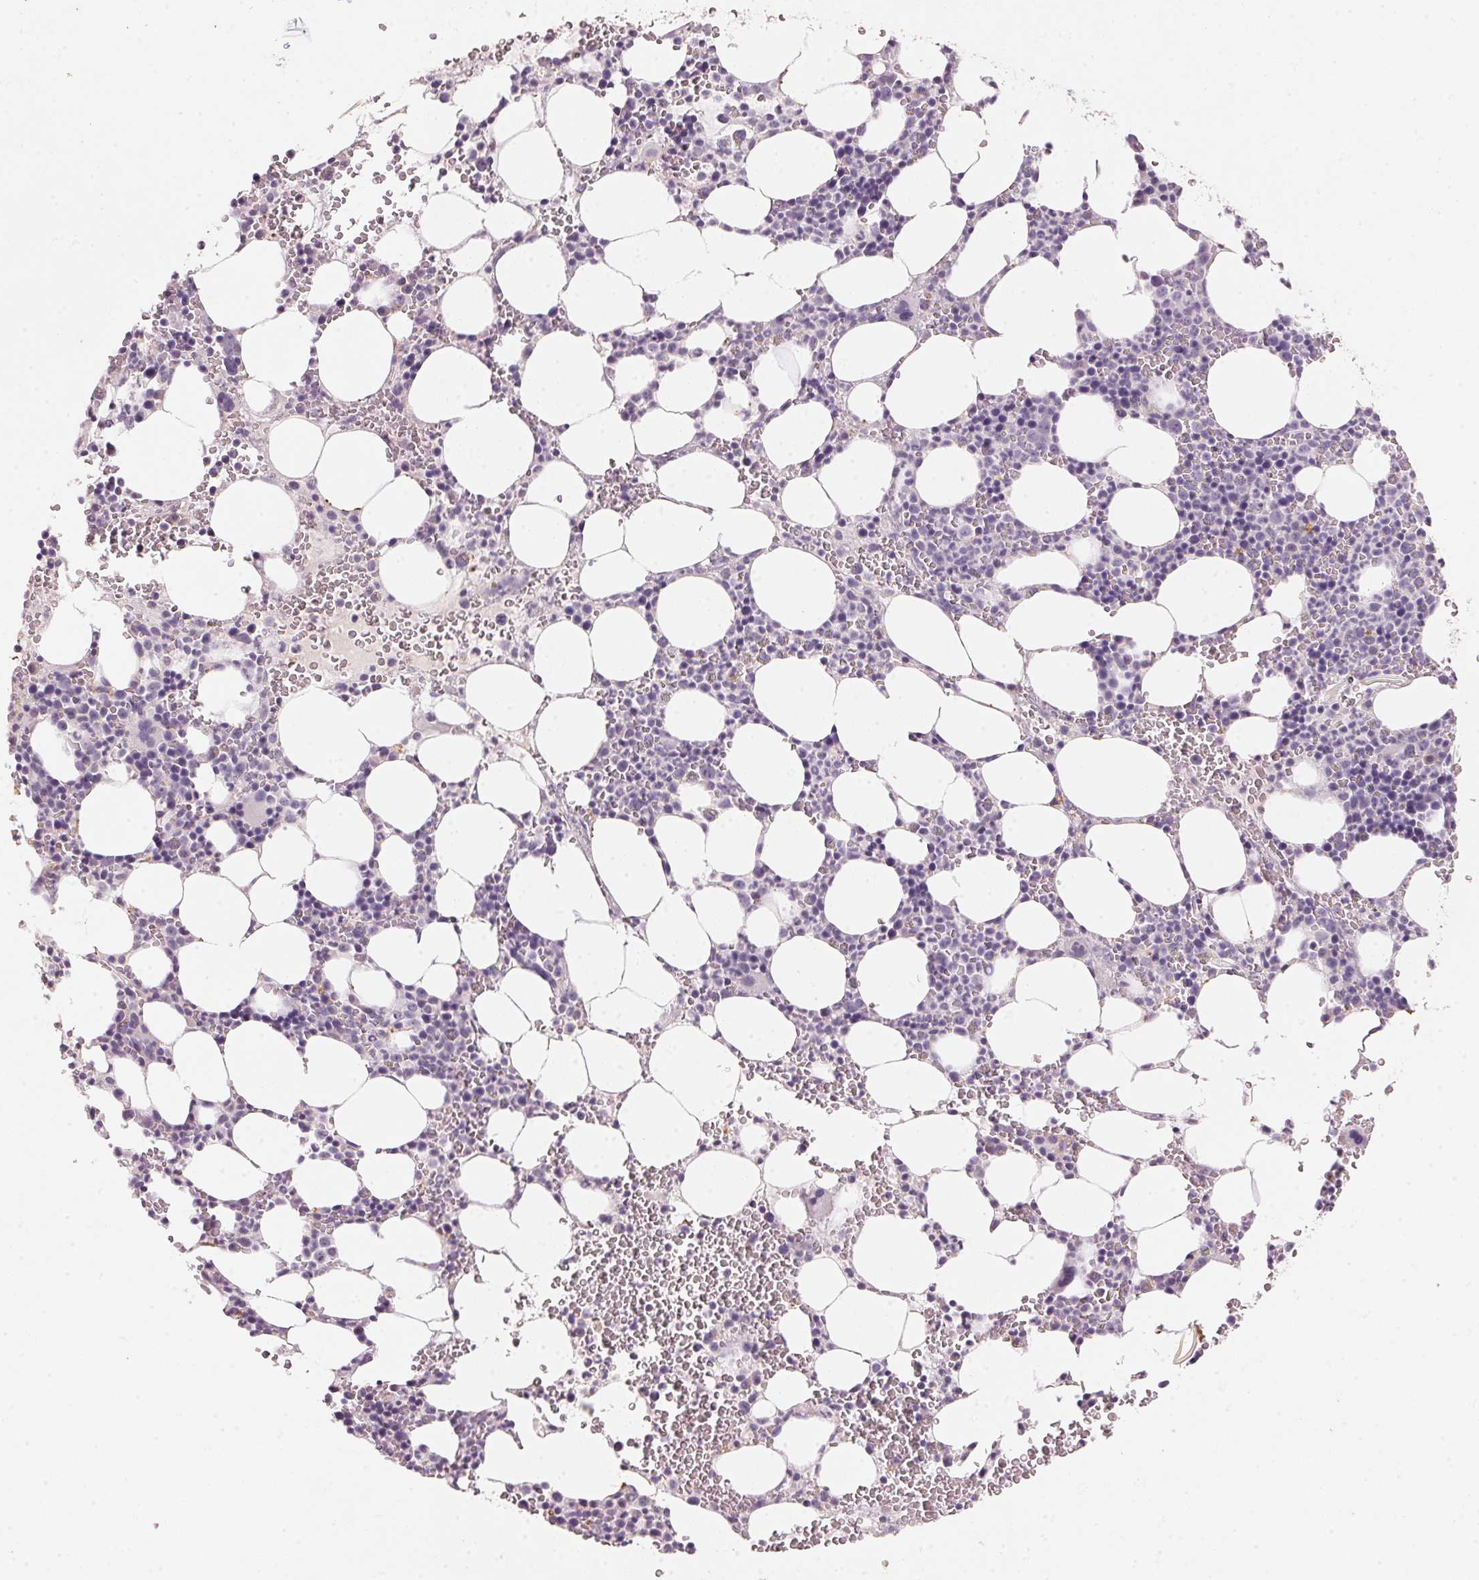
{"staining": {"intensity": "negative", "quantity": "none", "location": "none"}, "tissue": "bone marrow", "cell_type": "Hematopoietic cells", "image_type": "normal", "snomed": [{"axis": "morphology", "description": "Normal tissue, NOS"}, {"axis": "topography", "description": "Bone marrow"}], "caption": "Immunohistochemical staining of benign human bone marrow displays no significant expression in hematopoietic cells. (DAB (3,3'-diaminobenzidine) IHC with hematoxylin counter stain).", "gene": "CXCL5", "patient": {"sex": "male", "age": 82}}